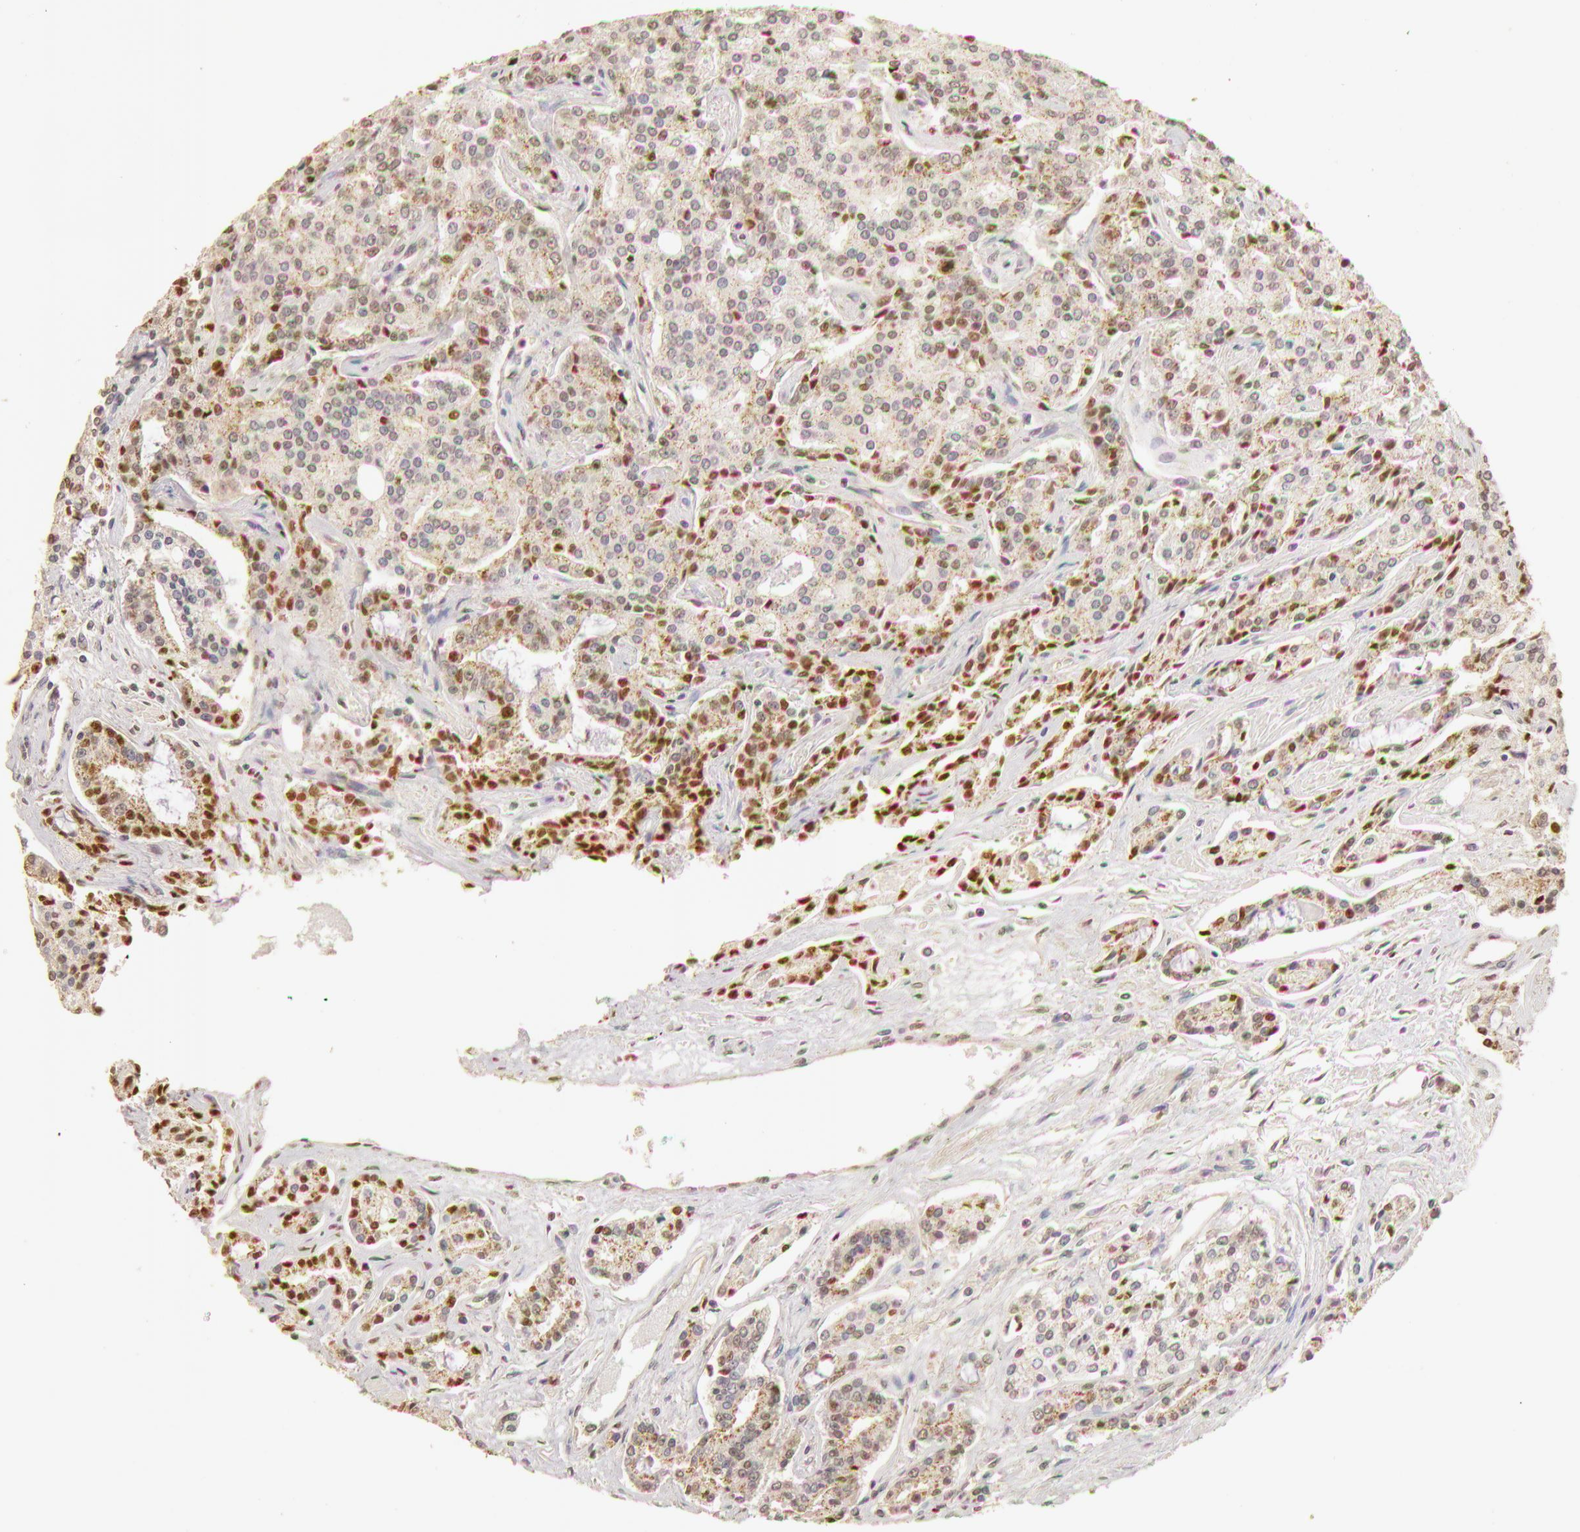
{"staining": {"intensity": "moderate", "quantity": ">75%", "location": "cytoplasmic/membranous,nuclear"}, "tissue": "prostate cancer", "cell_type": "Tumor cells", "image_type": "cancer", "snomed": [{"axis": "morphology", "description": "Adenocarcinoma, Medium grade"}, {"axis": "topography", "description": "Prostate"}], "caption": "An immunohistochemistry (IHC) histopathology image of tumor tissue is shown. Protein staining in brown highlights moderate cytoplasmic/membranous and nuclear positivity in prostate adenocarcinoma (medium-grade) within tumor cells.", "gene": "SNRNP70", "patient": {"sex": "male", "age": 72}}